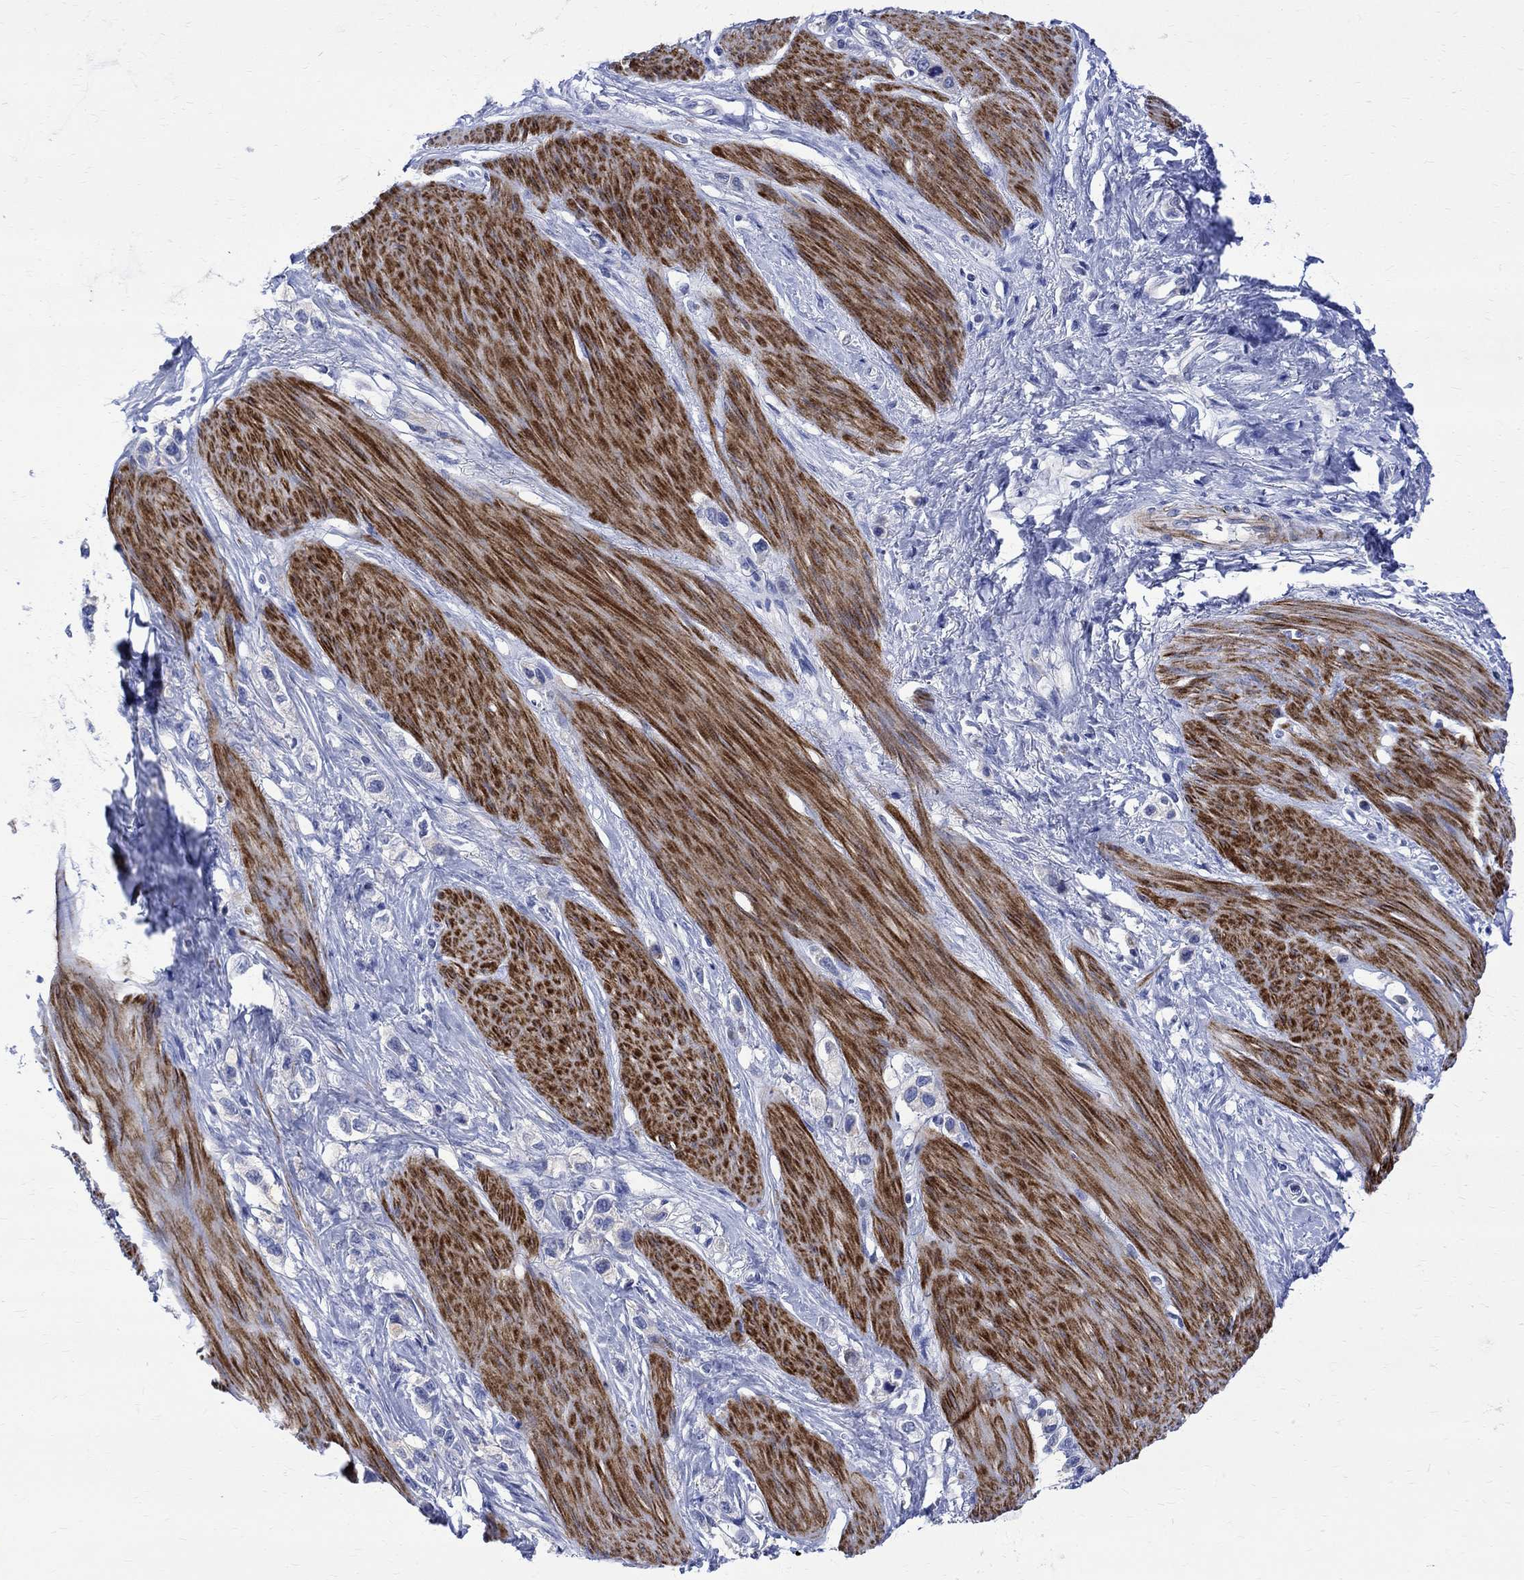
{"staining": {"intensity": "negative", "quantity": "none", "location": "none"}, "tissue": "stomach cancer", "cell_type": "Tumor cells", "image_type": "cancer", "snomed": [{"axis": "morphology", "description": "Normal tissue, NOS"}, {"axis": "morphology", "description": "Adenocarcinoma, NOS"}, {"axis": "morphology", "description": "Adenocarcinoma, High grade"}, {"axis": "topography", "description": "Stomach, upper"}, {"axis": "topography", "description": "Stomach"}], "caption": "Tumor cells show no significant staining in stomach cancer (high-grade adenocarcinoma).", "gene": "PARVB", "patient": {"sex": "female", "age": 65}}